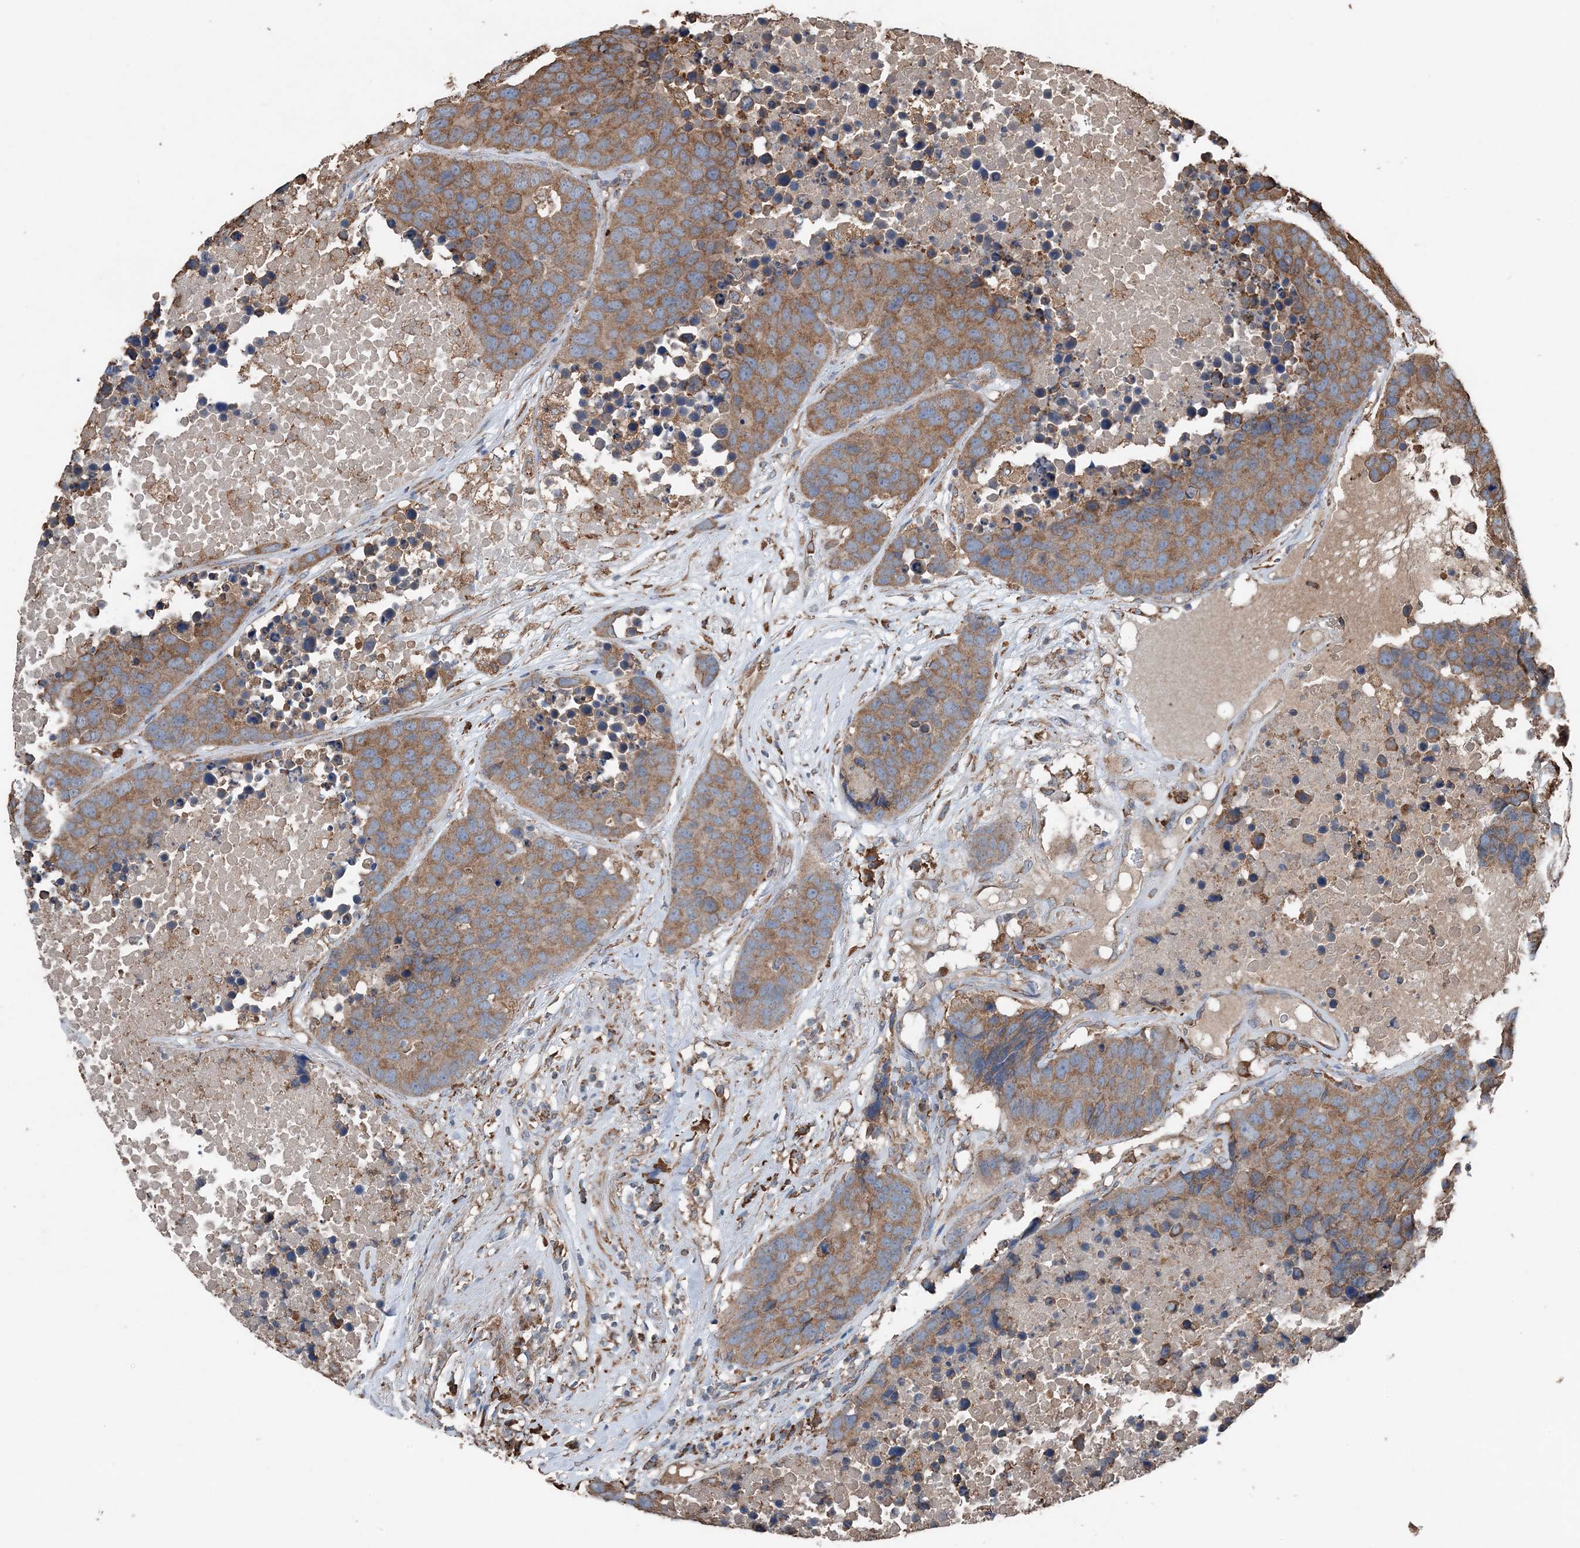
{"staining": {"intensity": "moderate", "quantity": ">75%", "location": "cytoplasmic/membranous"}, "tissue": "carcinoid", "cell_type": "Tumor cells", "image_type": "cancer", "snomed": [{"axis": "morphology", "description": "Carcinoid, malignant, NOS"}, {"axis": "topography", "description": "Lung"}], "caption": "The histopathology image shows immunohistochemical staining of carcinoid. There is moderate cytoplasmic/membranous positivity is identified in approximately >75% of tumor cells.", "gene": "PDIA6", "patient": {"sex": "male", "age": 60}}